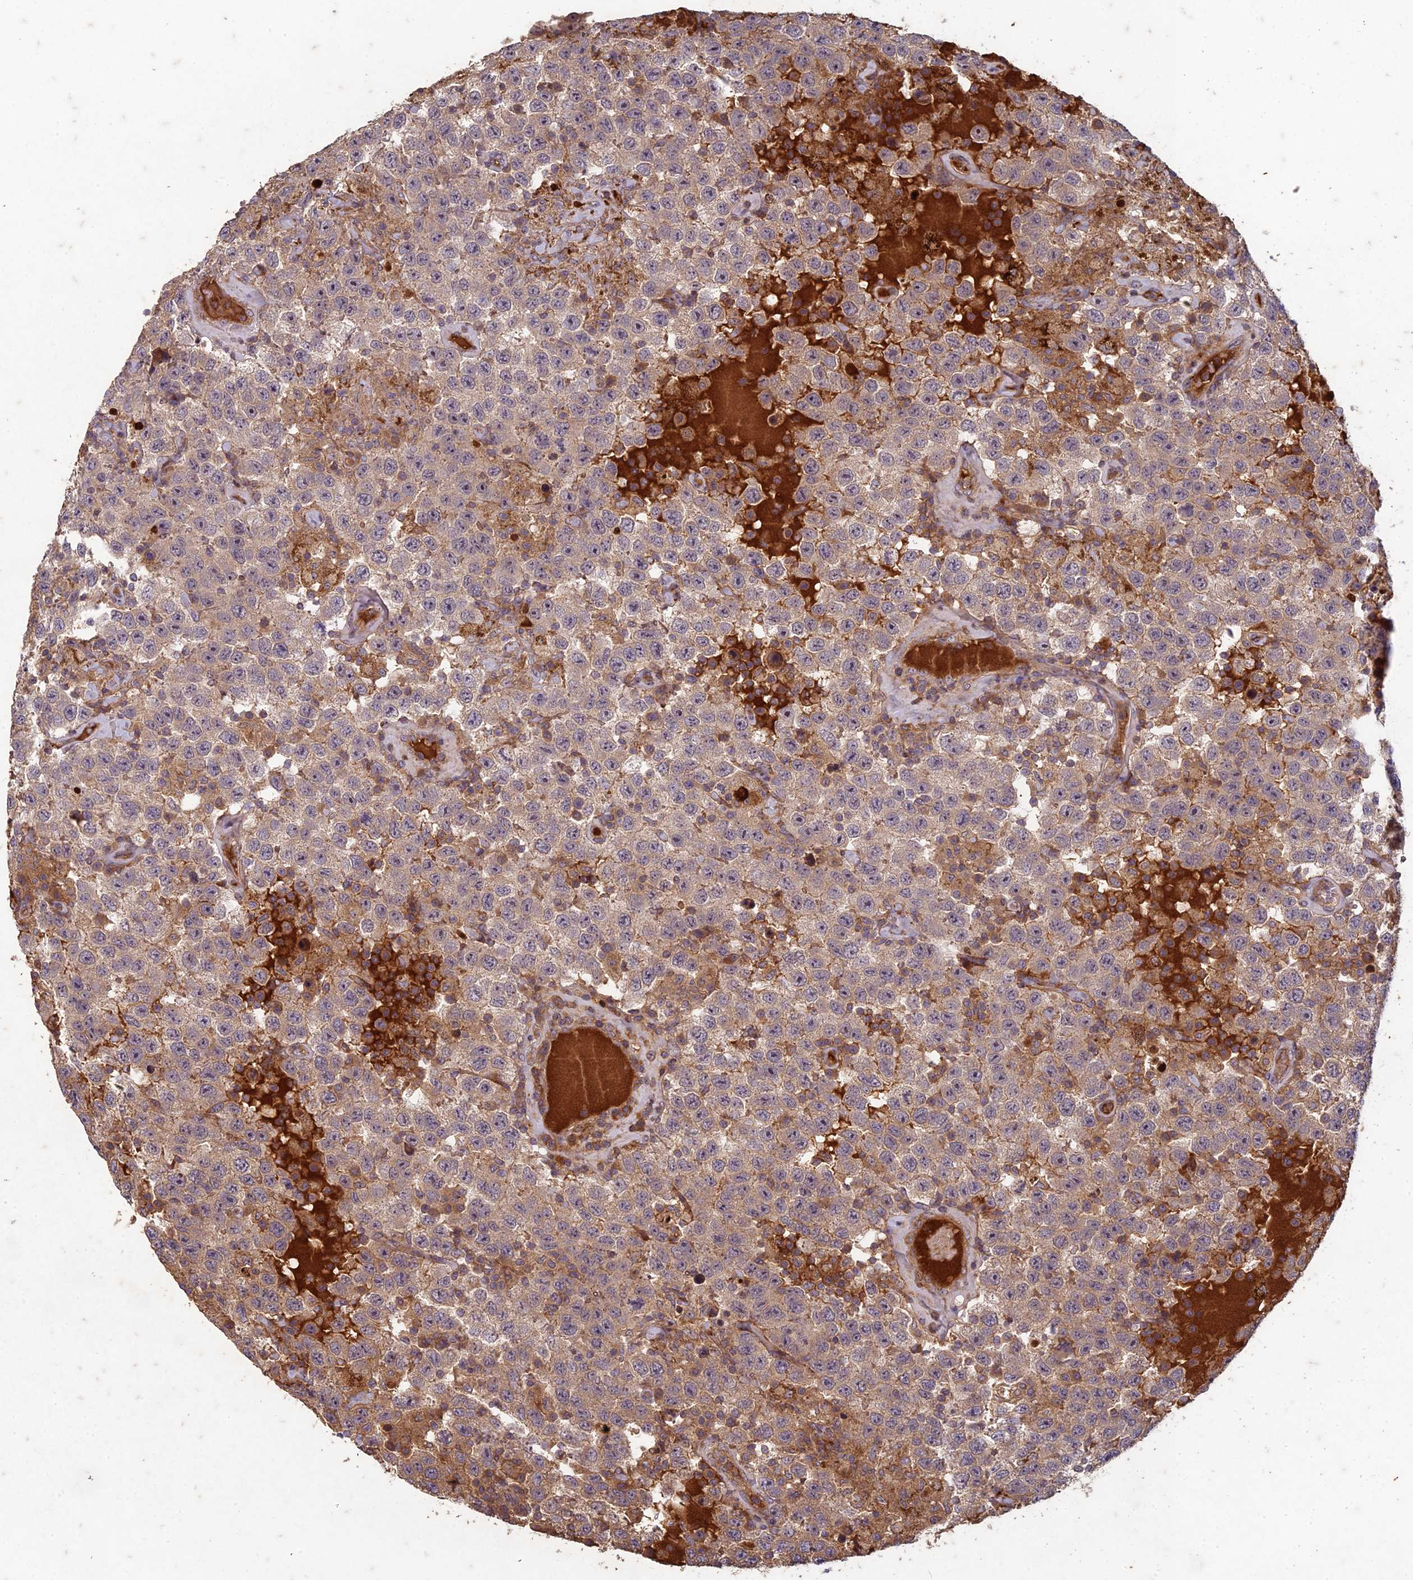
{"staining": {"intensity": "weak", "quantity": "<25%", "location": "cytoplasmic/membranous"}, "tissue": "testis cancer", "cell_type": "Tumor cells", "image_type": "cancer", "snomed": [{"axis": "morphology", "description": "Seminoma, NOS"}, {"axis": "topography", "description": "Testis"}], "caption": "The image demonstrates no staining of tumor cells in testis seminoma.", "gene": "TCF25", "patient": {"sex": "male", "age": 41}}